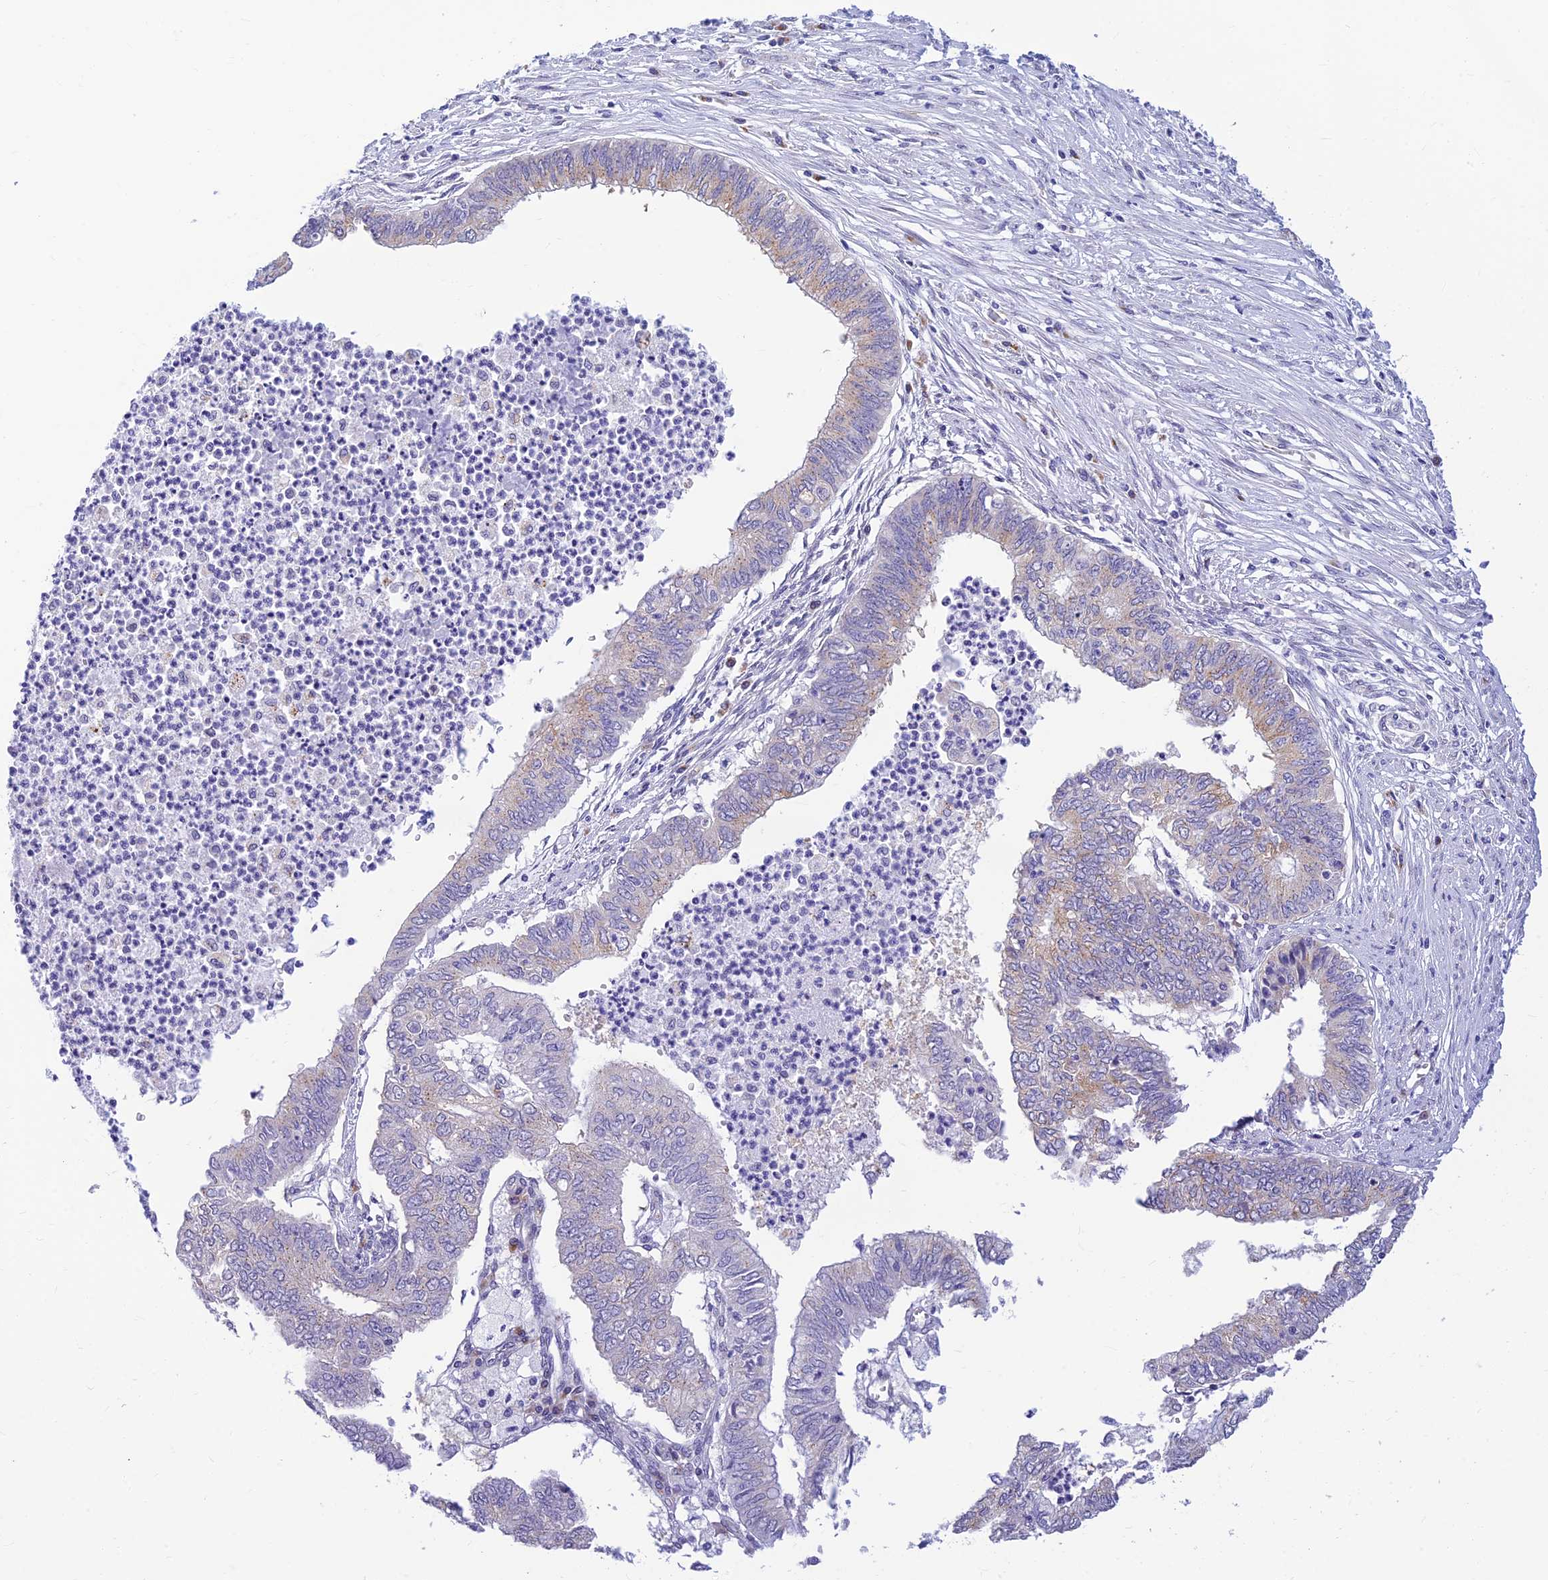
{"staining": {"intensity": "negative", "quantity": "none", "location": "none"}, "tissue": "endometrial cancer", "cell_type": "Tumor cells", "image_type": "cancer", "snomed": [{"axis": "morphology", "description": "Adenocarcinoma, NOS"}, {"axis": "topography", "description": "Endometrium"}], "caption": "Tumor cells are negative for brown protein staining in endometrial cancer (adenocarcinoma).", "gene": "INKA1", "patient": {"sex": "female", "age": 68}}